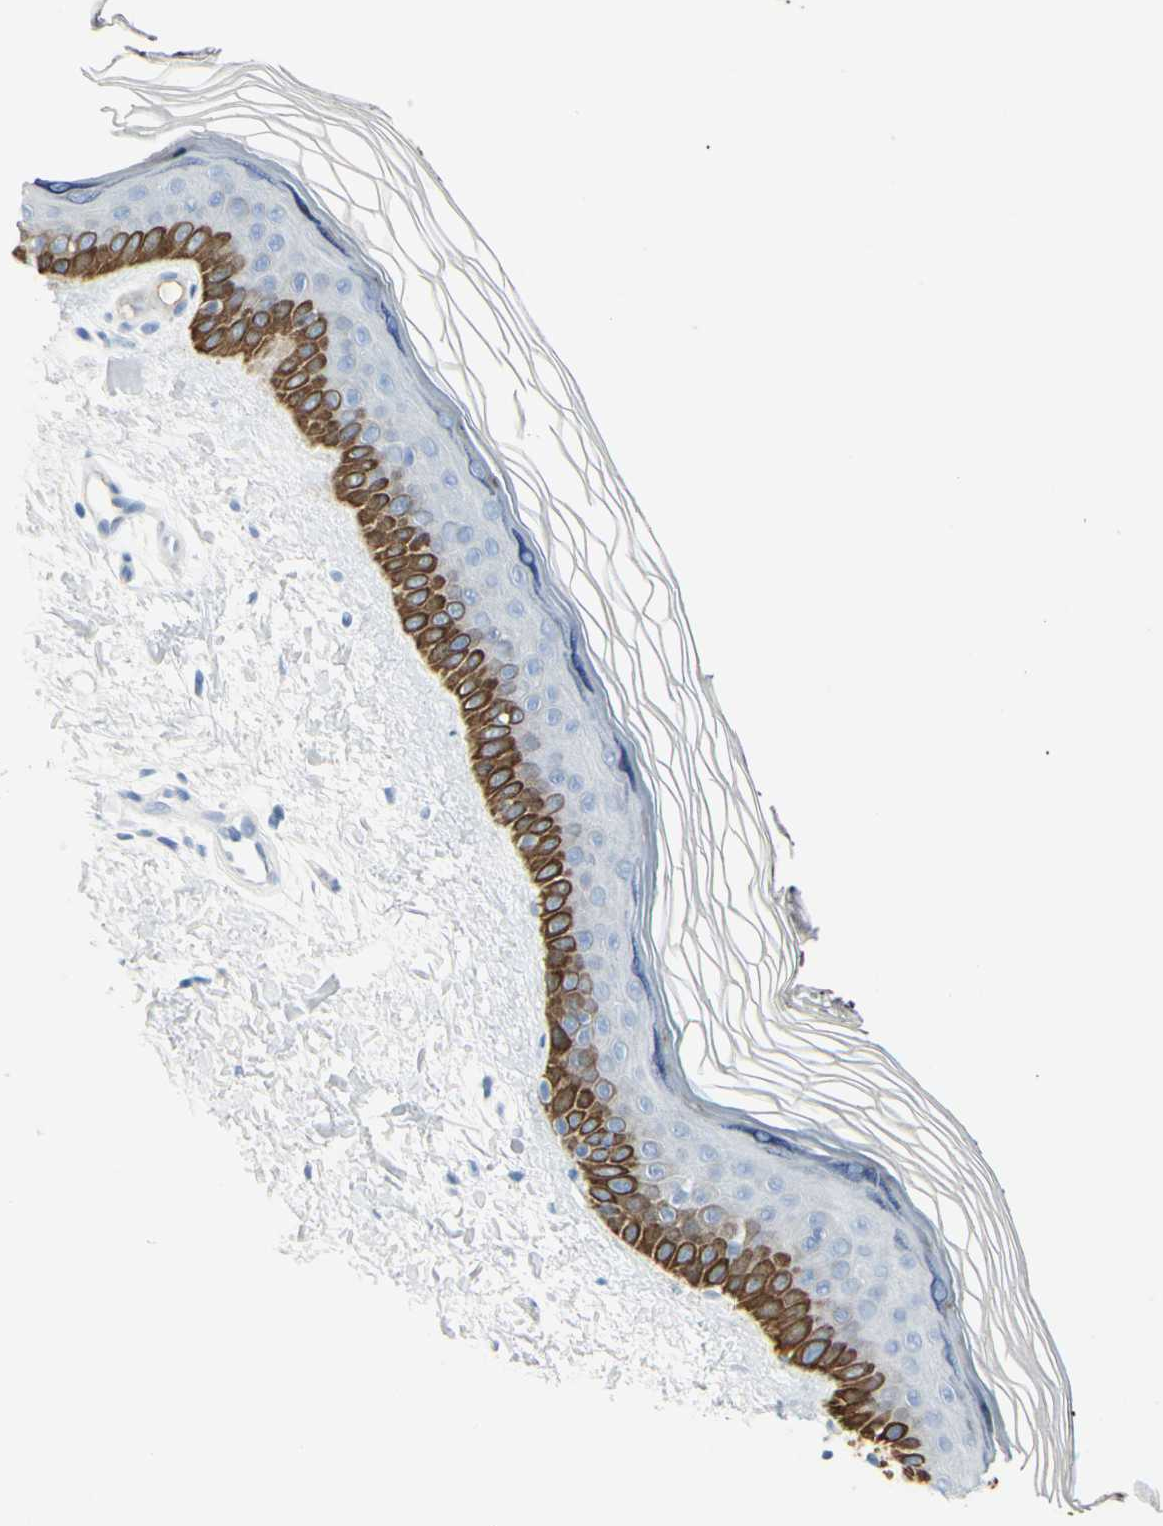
{"staining": {"intensity": "negative", "quantity": "none", "location": "none"}, "tissue": "skin", "cell_type": "Fibroblasts", "image_type": "normal", "snomed": [{"axis": "morphology", "description": "Normal tissue, NOS"}, {"axis": "topography", "description": "Skin"}], "caption": "Histopathology image shows no protein expression in fibroblasts of normal skin. (Immunohistochemistry (ihc), brightfield microscopy, high magnification).", "gene": "ZNF557", "patient": {"sex": "female", "age": 19}}